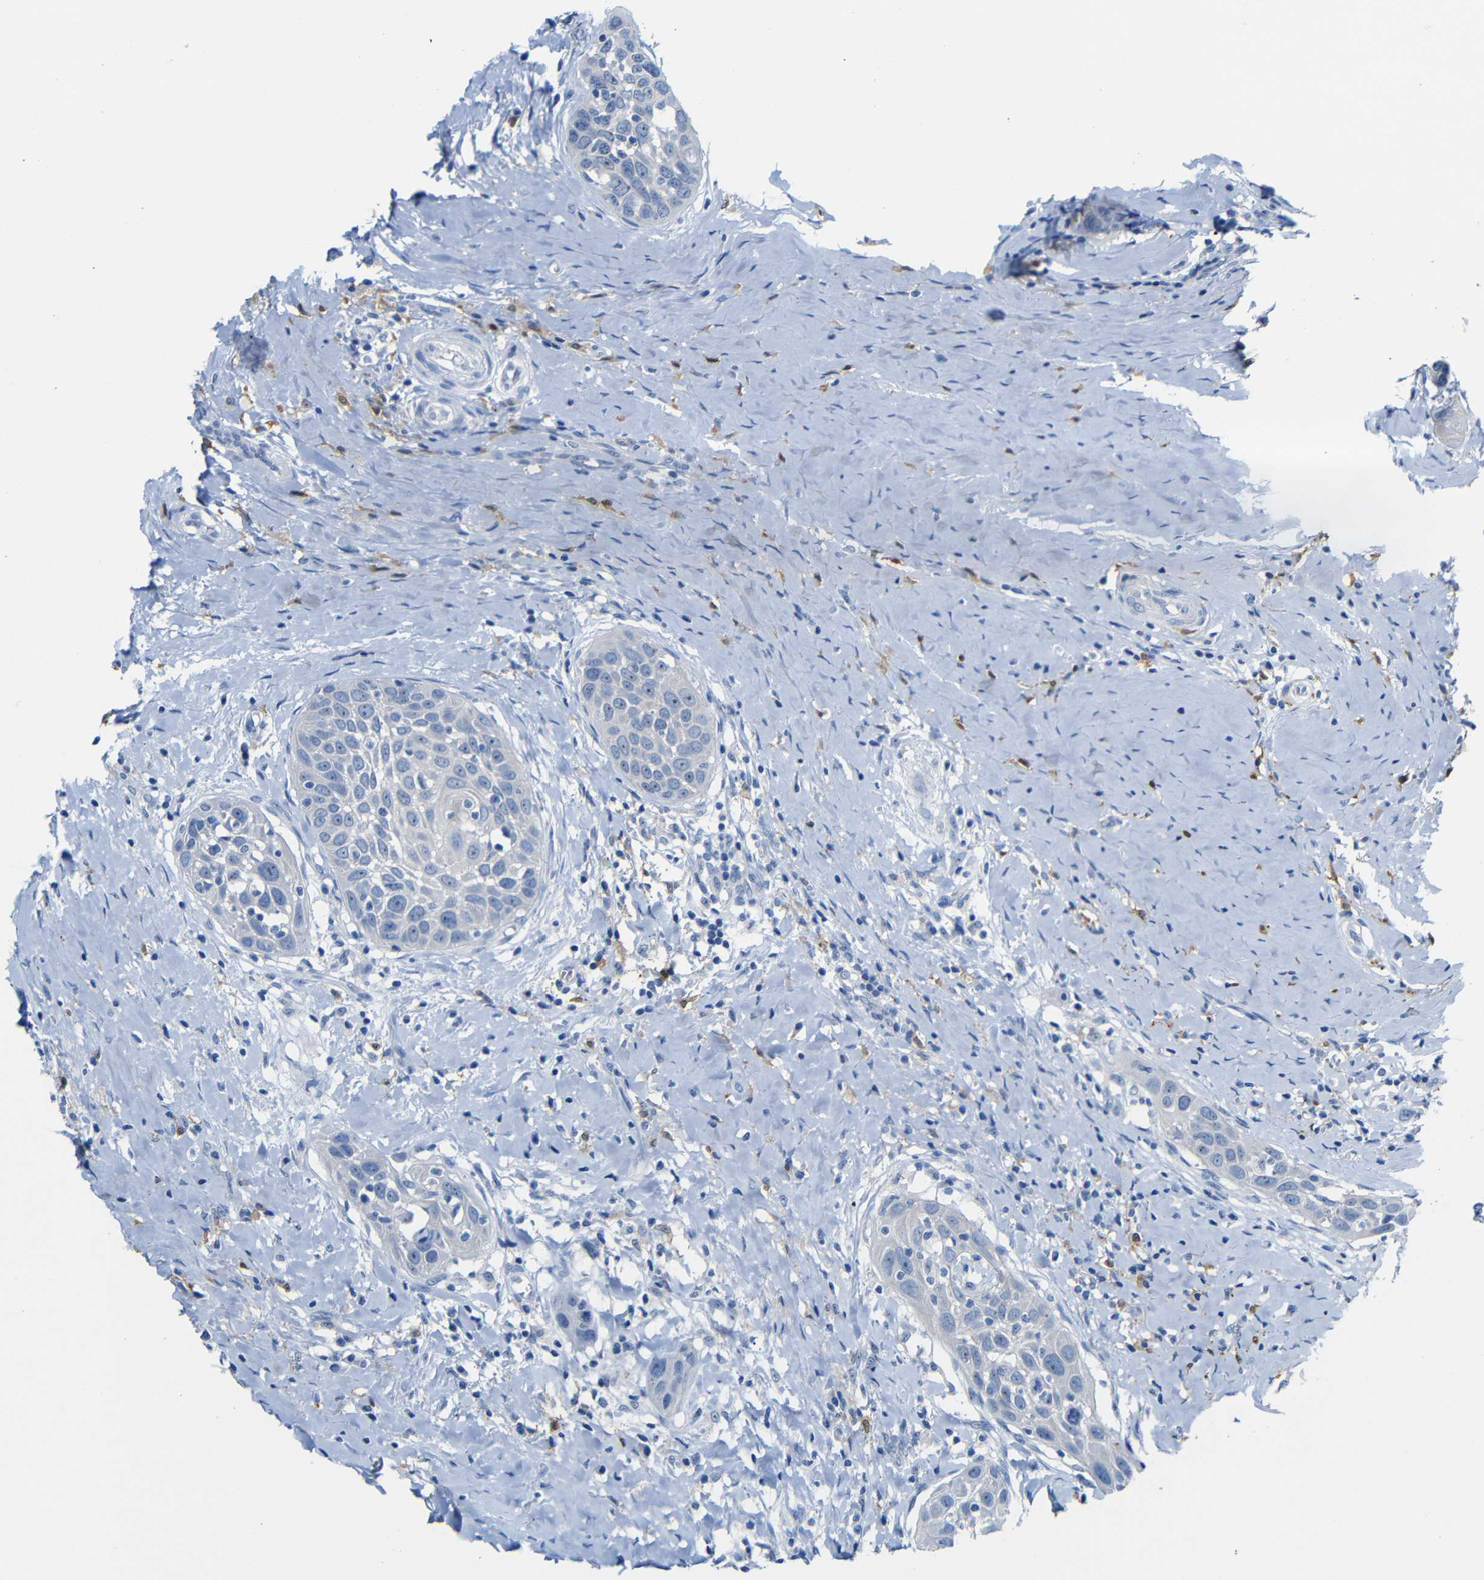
{"staining": {"intensity": "weak", "quantity": "<25%", "location": "nuclear"}, "tissue": "head and neck cancer", "cell_type": "Tumor cells", "image_type": "cancer", "snomed": [{"axis": "morphology", "description": "Normal tissue, NOS"}, {"axis": "morphology", "description": "Squamous cell carcinoma, NOS"}, {"axis": "topography", "description": "Oral tissue"}, {"axis": "topography", "description": "Head-Neck"}], "caption": "Tumor cells show no significant protein positivity in head and neck cancer (squamous cell carcinoma). (DAB (3,3'-diaminobenzidine) IHC with hematoxylin counter stain).", "gene": "C1orf210", "patient": {"sex": "female", "age": 50}}